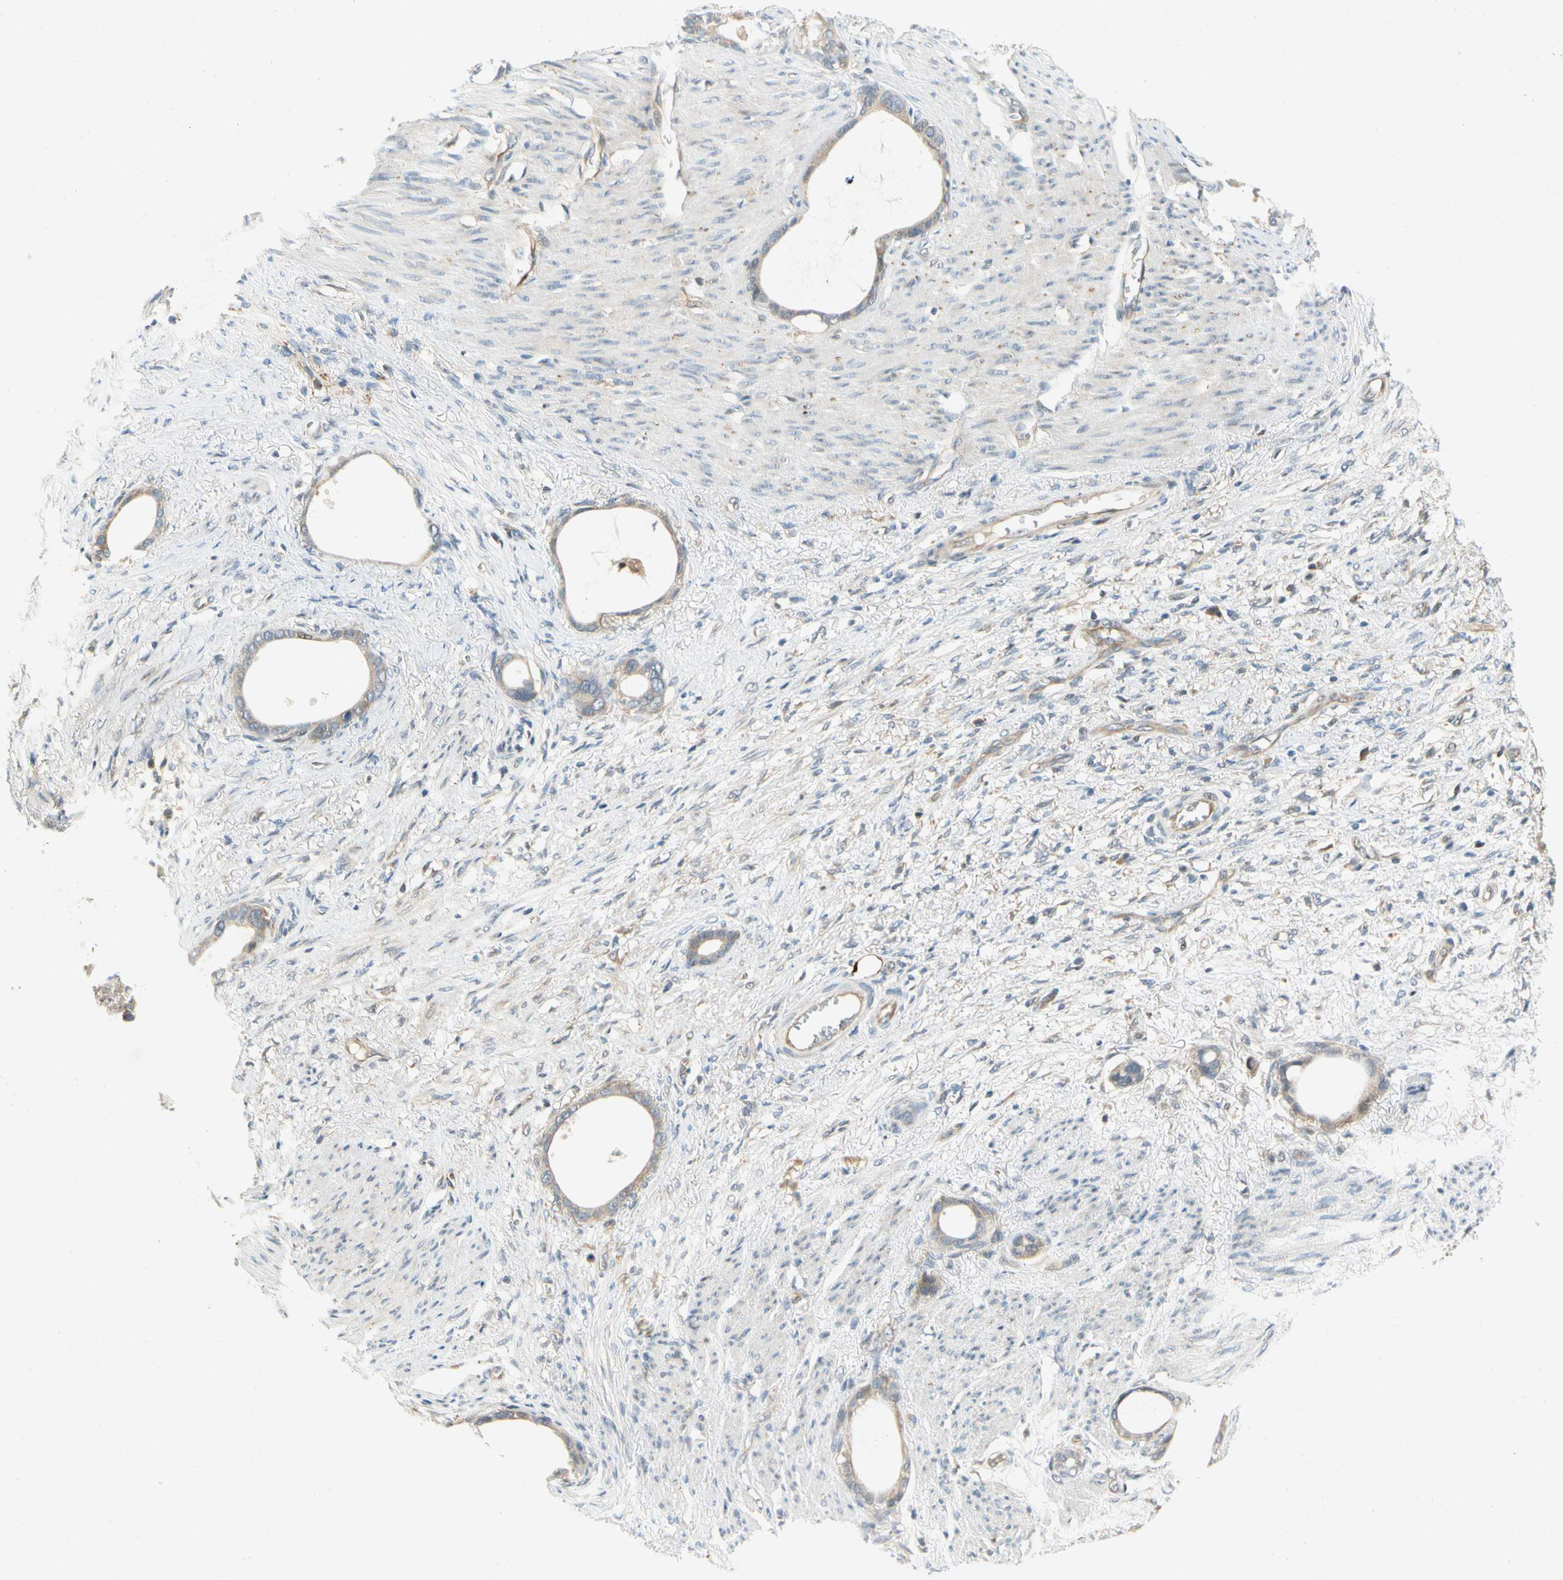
{"staining": {"intensity": "weak", "quantity": ">75%", "location": "cytoplasmic/membranous"}, "tissue": "stomach cancer", "cell_type": "Tumor cells", "image_type": "cancer", "snomed": [{"axis": "morphology", "description": "Adenocarcinoma, NOS"}, {"axis": "topography", "description": "Stomach"}], "caption": "A brown stain highlights weak cytoplasmic/membranous expression of a protein in human adenocarcinoma (stomach) tumor cells.", "gene": "GATD1", "patient": {"sex": "female", "age": 75}}